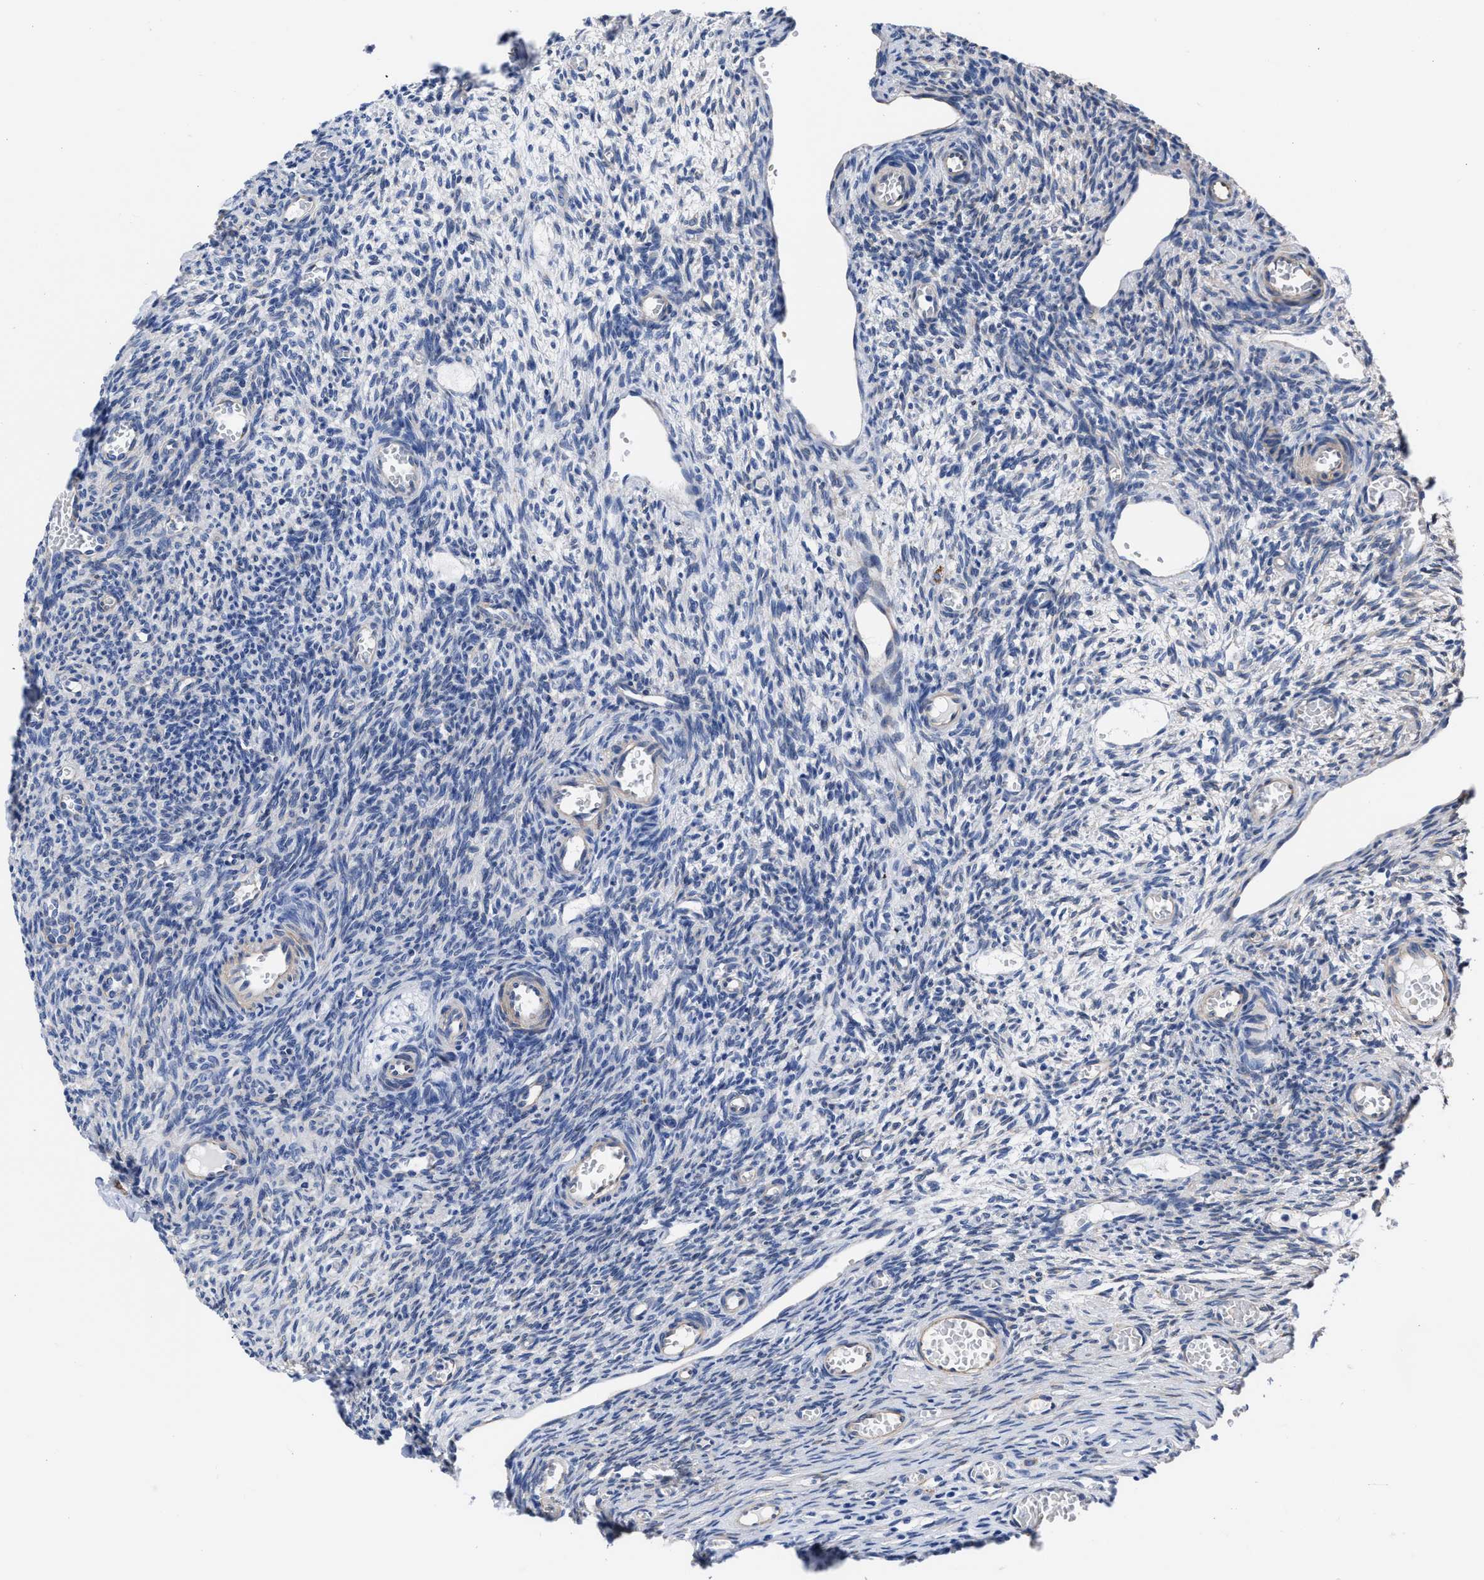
{"staining": {"intensity": "negative", "quantity": "none", "location": "none"}, "tissue": "ovary", "cell_type": "Ovarian stroma cells", "image_type": "normal", "snomed": [{"axis": "morphology", "description": "Normal tissue, NOS"}, {"axis": "topography", "description": "Ovary"}], "caption": "A high-resolution micrograph shows immunohistochemistry staining of normal ovary, which exhibits no significant positivity in ovarian stroma cells. The staining is performed using DAB brown chromogen with nuclei counter-stained in using hematoxylin.", "gene": "KCNMB3", "patient": {"sex": "female", "age": 27}}